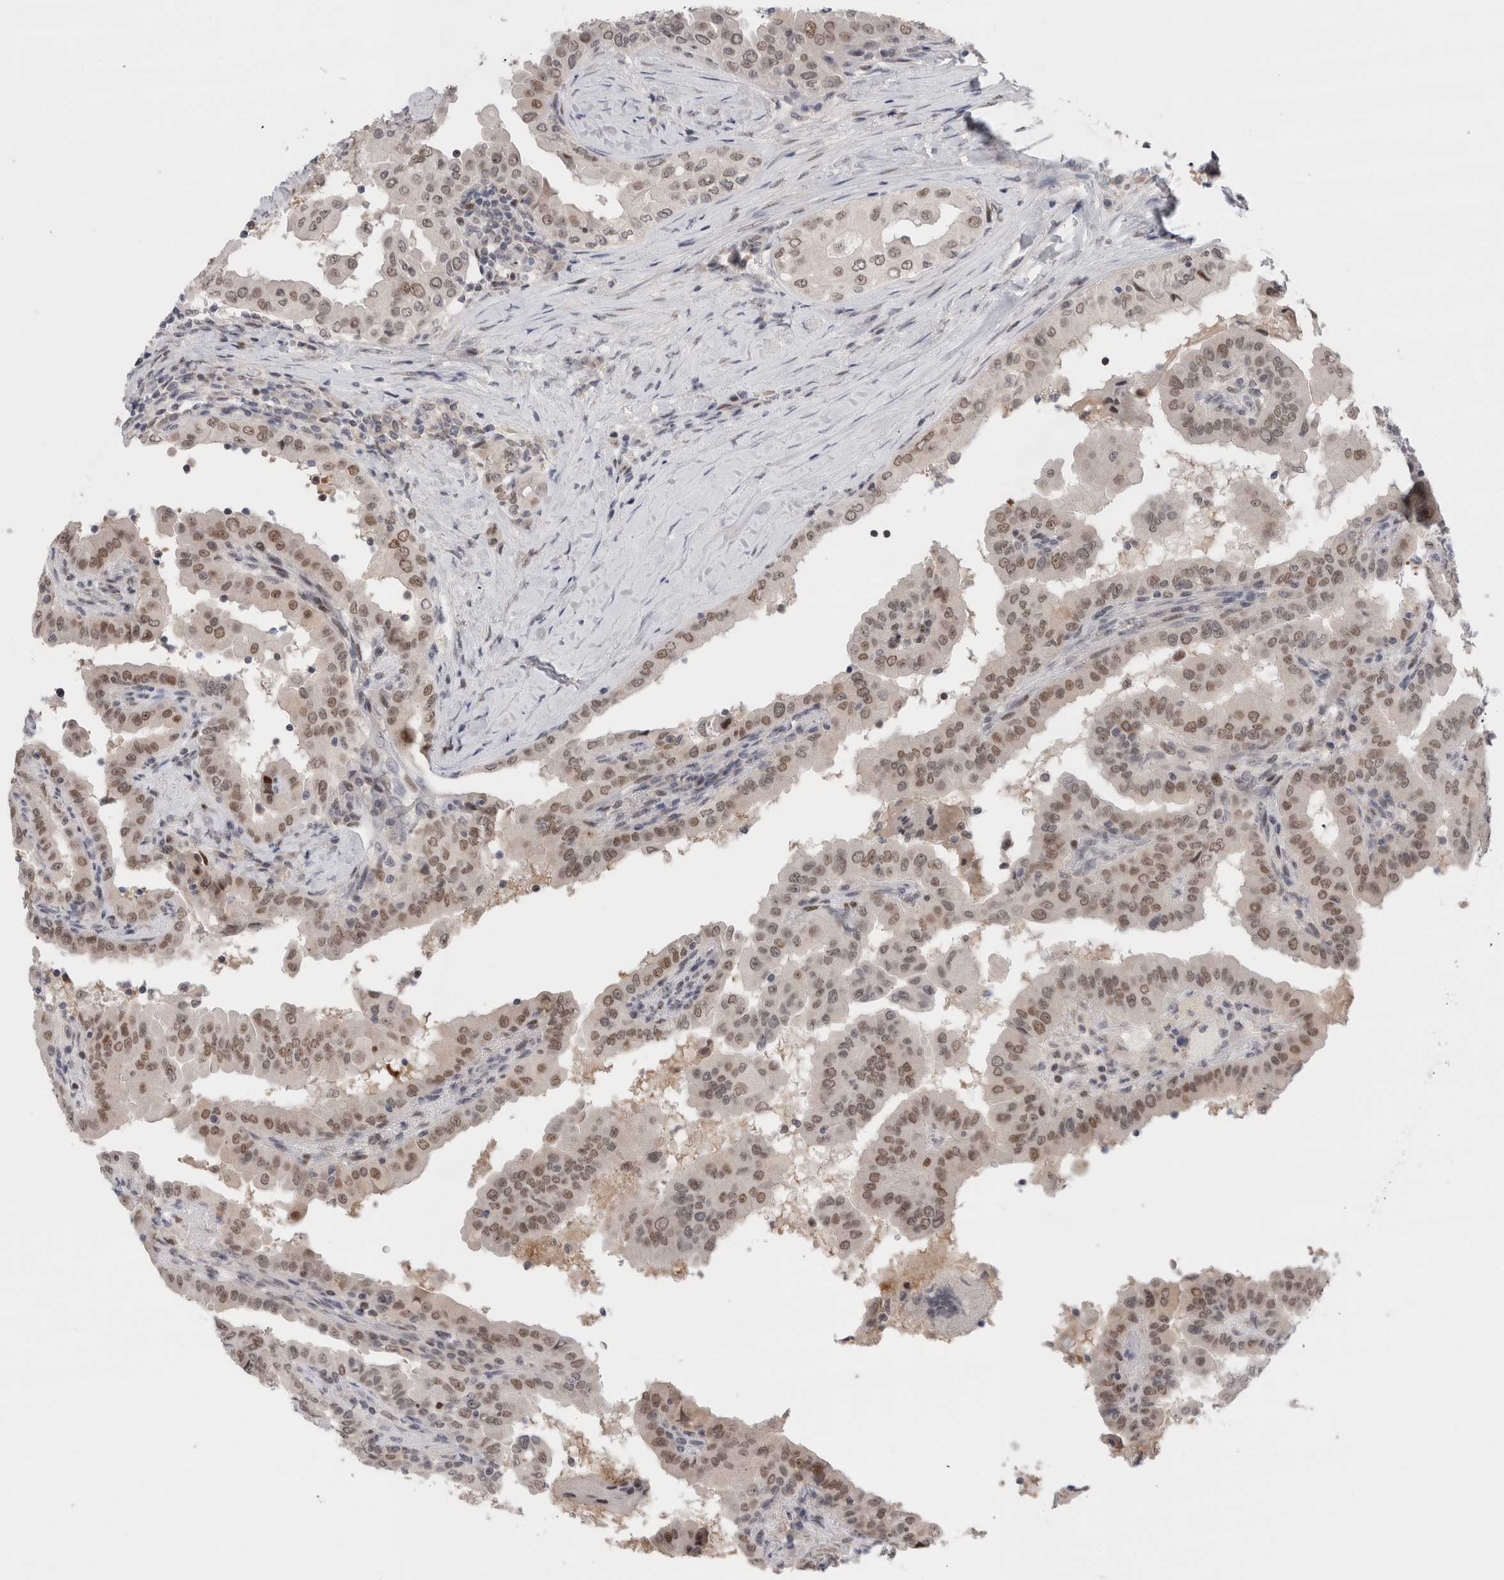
{"staining": {"intensity": "moderate", "quantity": ">75%", "location": "nuclear"}, "tissue": "thyroid cancer", "cell_type": "Tumor cells", "image_type": "cancer", "snomed": [{"axis": "morphology", "description": "Papillary adenocarcinoma, NOS"}, {"axis": "topography", "description": "Thyroid gland"}], "caption": "Immunohistochemistry (IHC) of human papillary adenocarcinoma (thyroid) reveals medium levels of moderate nuclear positivity in about >75% of tumor cells.", "gene": "ZNF521", "patient": {"sex": "male", "age": 33}}